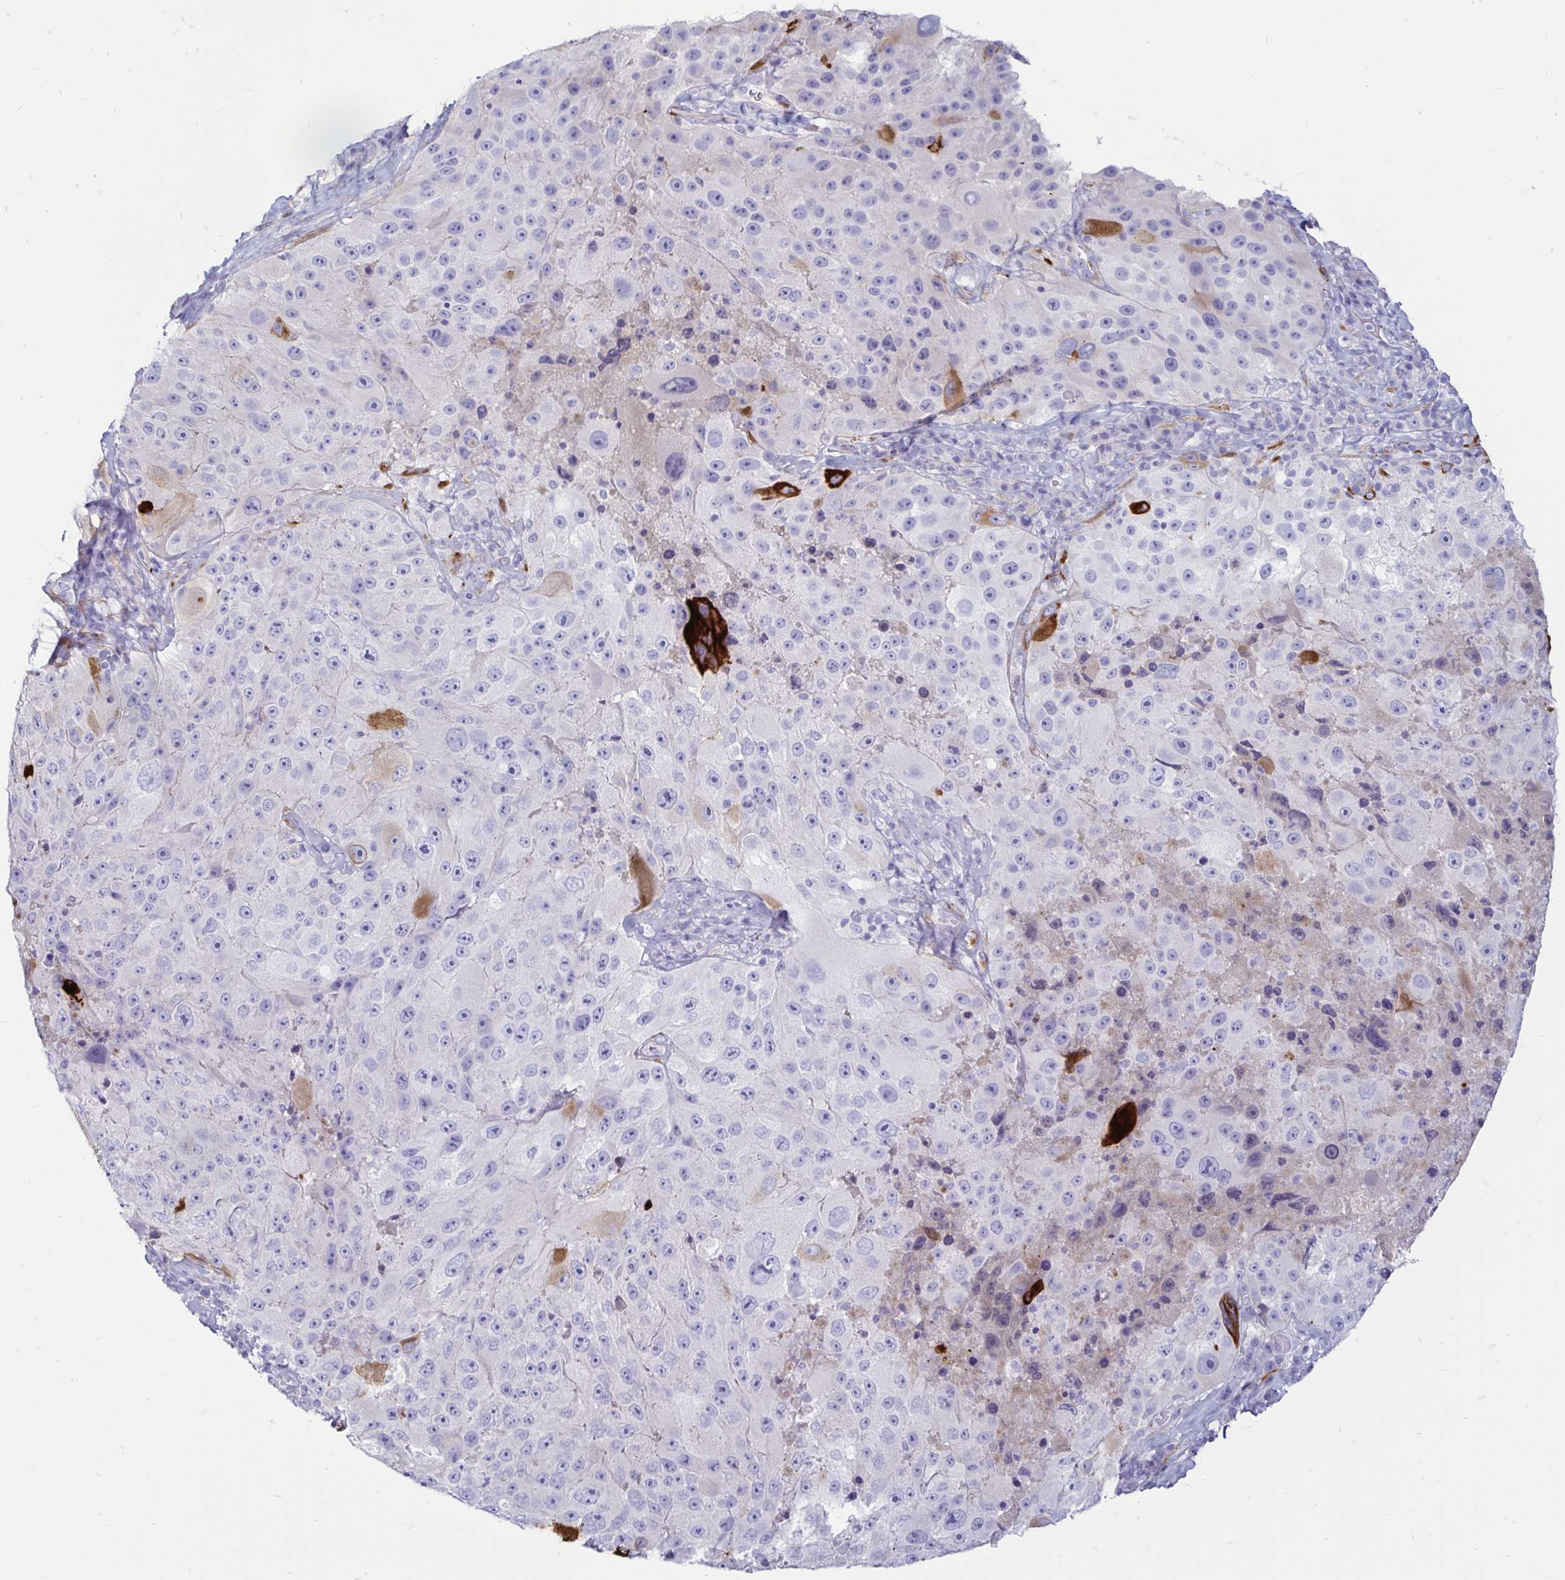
{"staining": {"intensity": "strong", "quantity": "<25%", "location": "cytoplasmic/membranous"}, "tissue": "melanoma", "cell_type": "Tumor cells", "image_type": "cancer", "snomed": [{"axis": "morphology", "description": "Malignant melanoma, Metastatic site"}, {"axis": "topography", "description": "Lymph node"}], "caption": "Immunohistochemistry (DAB (3,3'-diaminobenzidine)) staining of human malignant melanoma (metastatic site) reveals strong cytoplasmic/membranous protein staining in approximately <25% of tumor cells.", "gene": "TIMP1", "patient": {"sex": "male", "age": 62}}